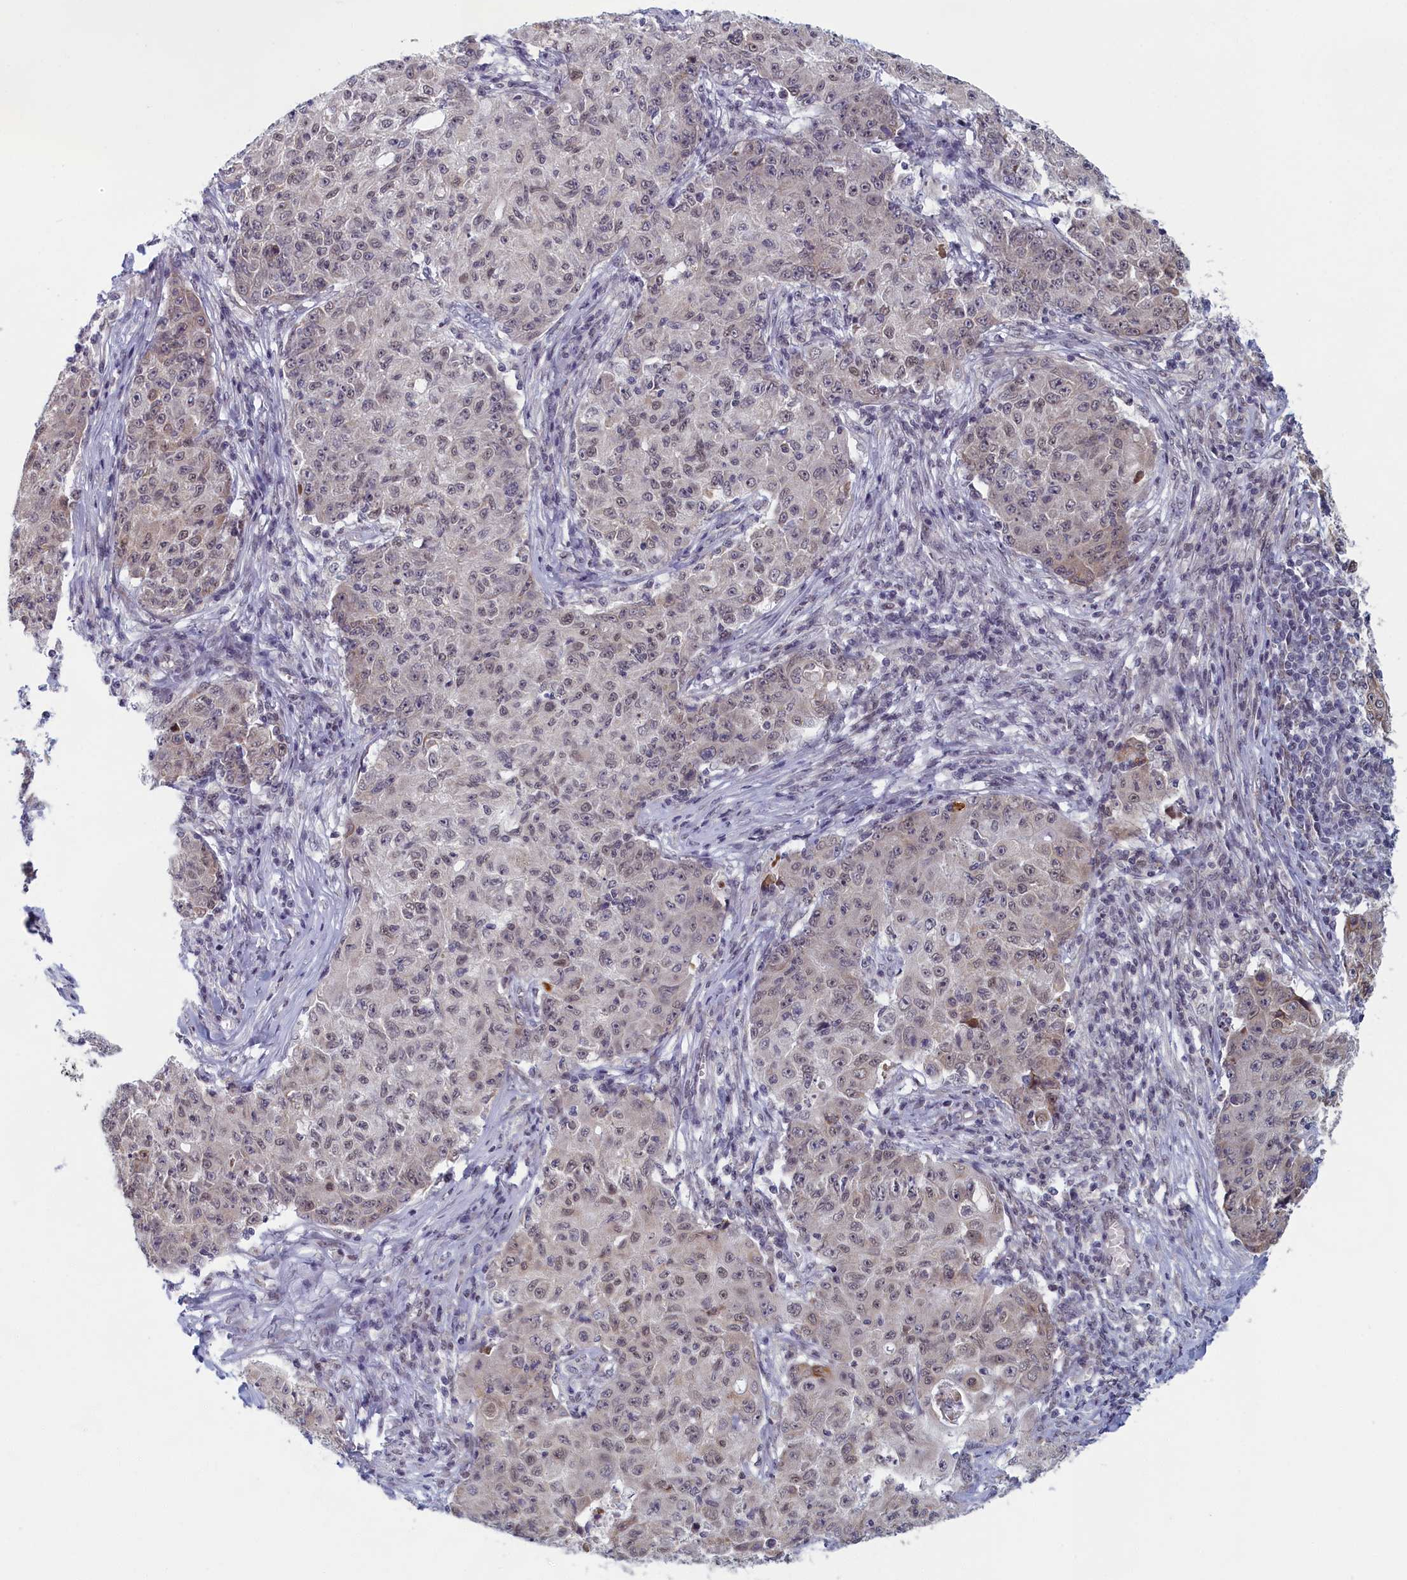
{"staining": {"intensity": "weak", "quantity": "<25%", "location": "nuclear"}, "tissue": "ovarian cancer", "cell_type": "Tumor cells", "image_type": "cancer", "snomed": [{"axis": "morphology", "description": "Carcinoma, endometroid"}, {"axis": "topography", "description": "Ovary"}], "caption": "Tumor cells show no significant expression in ovarian cancer.", "gene": "DNAJC17", "patient": {"sex": "female", "age": 42}}